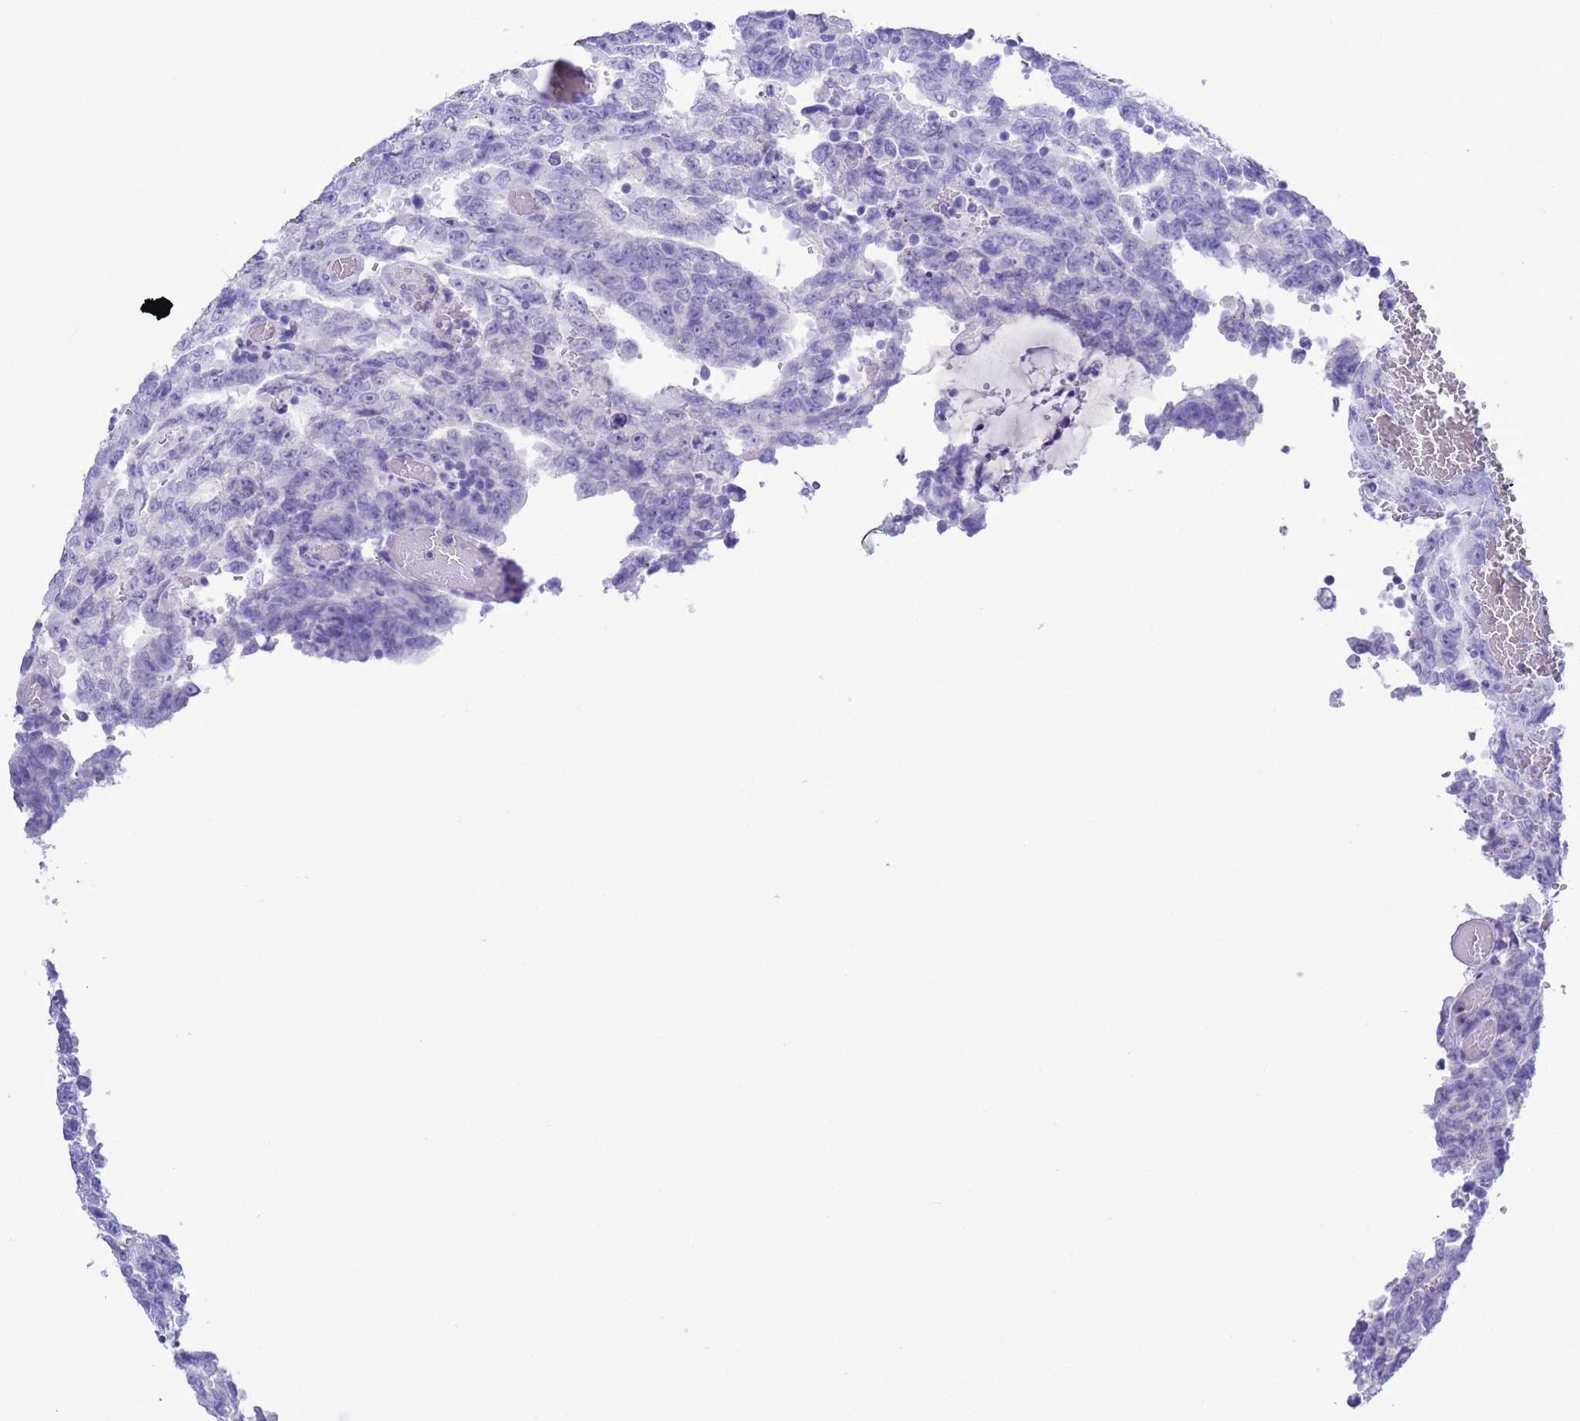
{"staining": {"intensity": "negative", "quantity": "none", "location": "none"}, "tissue": "testis cancer", "cell_type": "Tumor cells", "image_type": "cancer", "snomed": [{"axis": "morphology", "description": "Carcinoma, Embryonal, NOS"}, {"axis": "topography", "description": "Testis"}], "caption": "High power microscopy image of an immunohistochemistry photomicrograph of testis cancer, revealing no significant staining in tumor cells. Nuclei are stained in blue.", "gene": "GSTM1", "patient": {"sex": "male", "age": 26}}